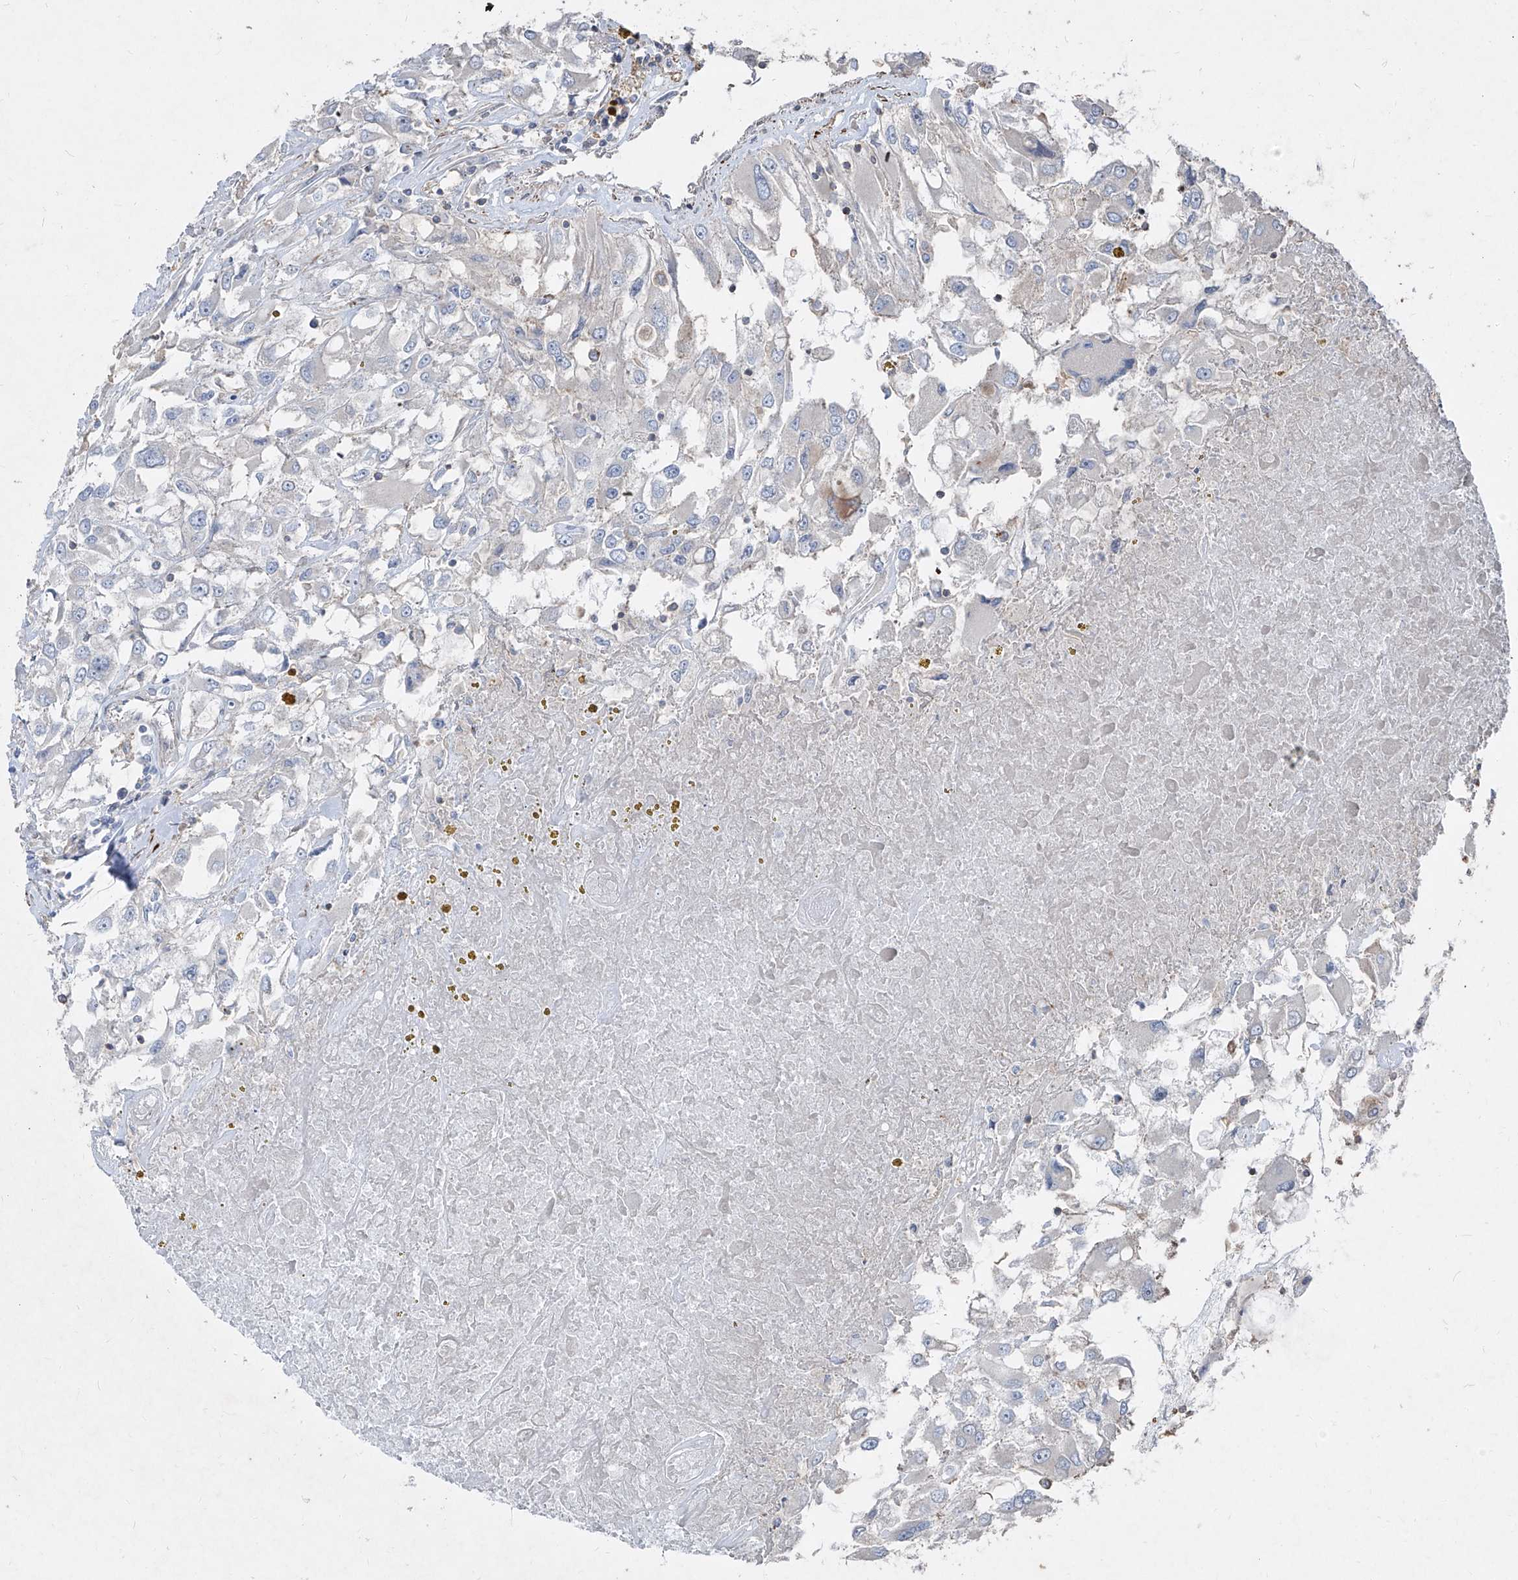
{"staining": {"intensity": "negative", "quantity": "none", "location": "none"}, "tissue": "renal cancer", "cell_type": "Tumor cells", "image_type": "cancer", "snomed": [{"axis": "morphology", "description": "Adenocarcinoma, NOS"}, {"axis": "topography", "description": "Kidney"}], "caption": "IHC of renal cancer (adenocarcinoma) shows no staining in tumor cells.", "gene": "UFD1", "patient": {"sex": "female", "age": 52}}